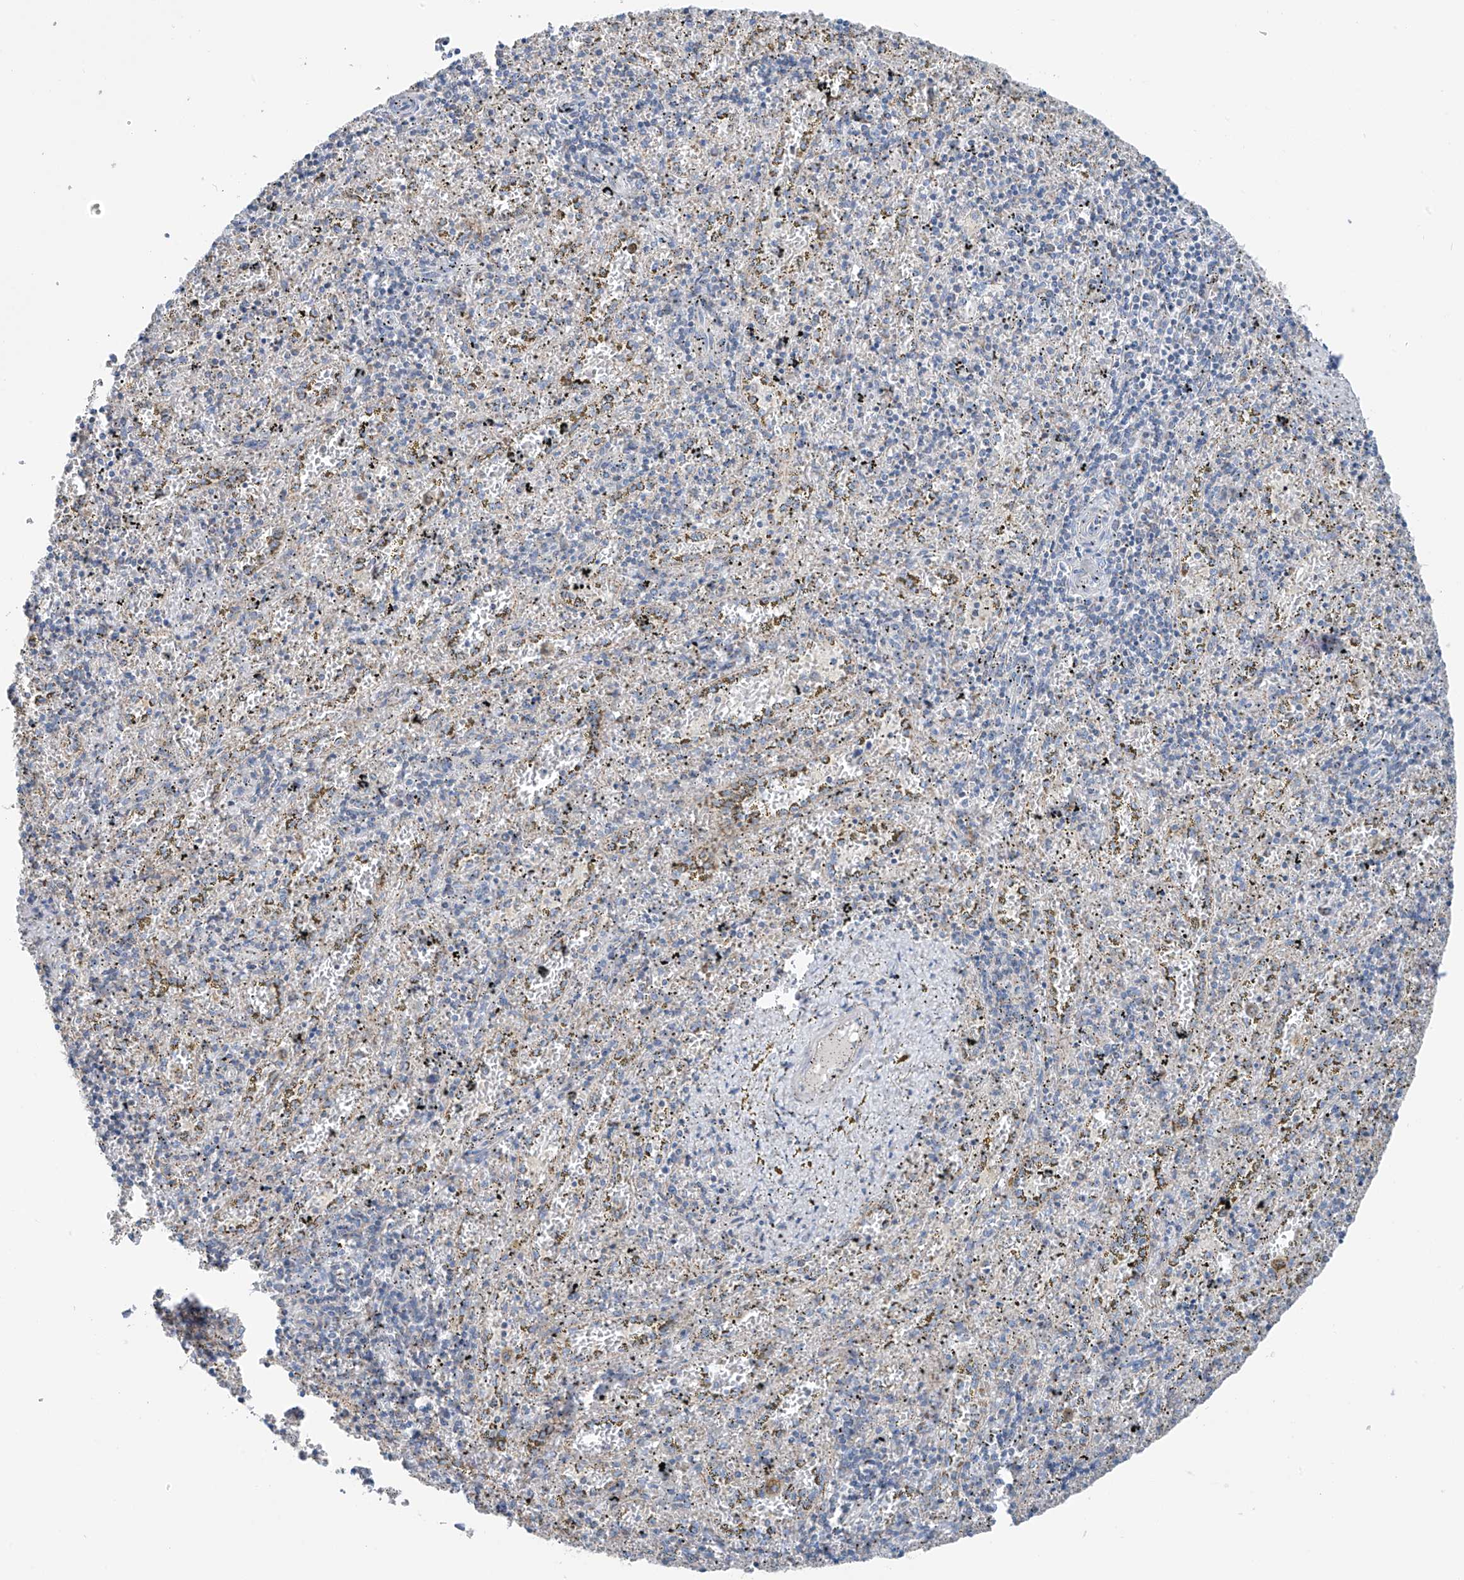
{"staining": {"intensity": "negative", "quantity": "none", "location": "none"}, "tissue": "spleen", "cell_type": "Cells in red pulp", "image_type": "normal", "snomed": [{"axis": "morphology", "description": "Normal tissue, NOS"}, {"axis": "topography", "description": "Spleen"}], "caption": "Normal spleen was stained to show a protein in brown. There is no significant positivity in cells in red pulp.", "gene": "SYN3", "patient": {"sex": "male", "age": 11}}